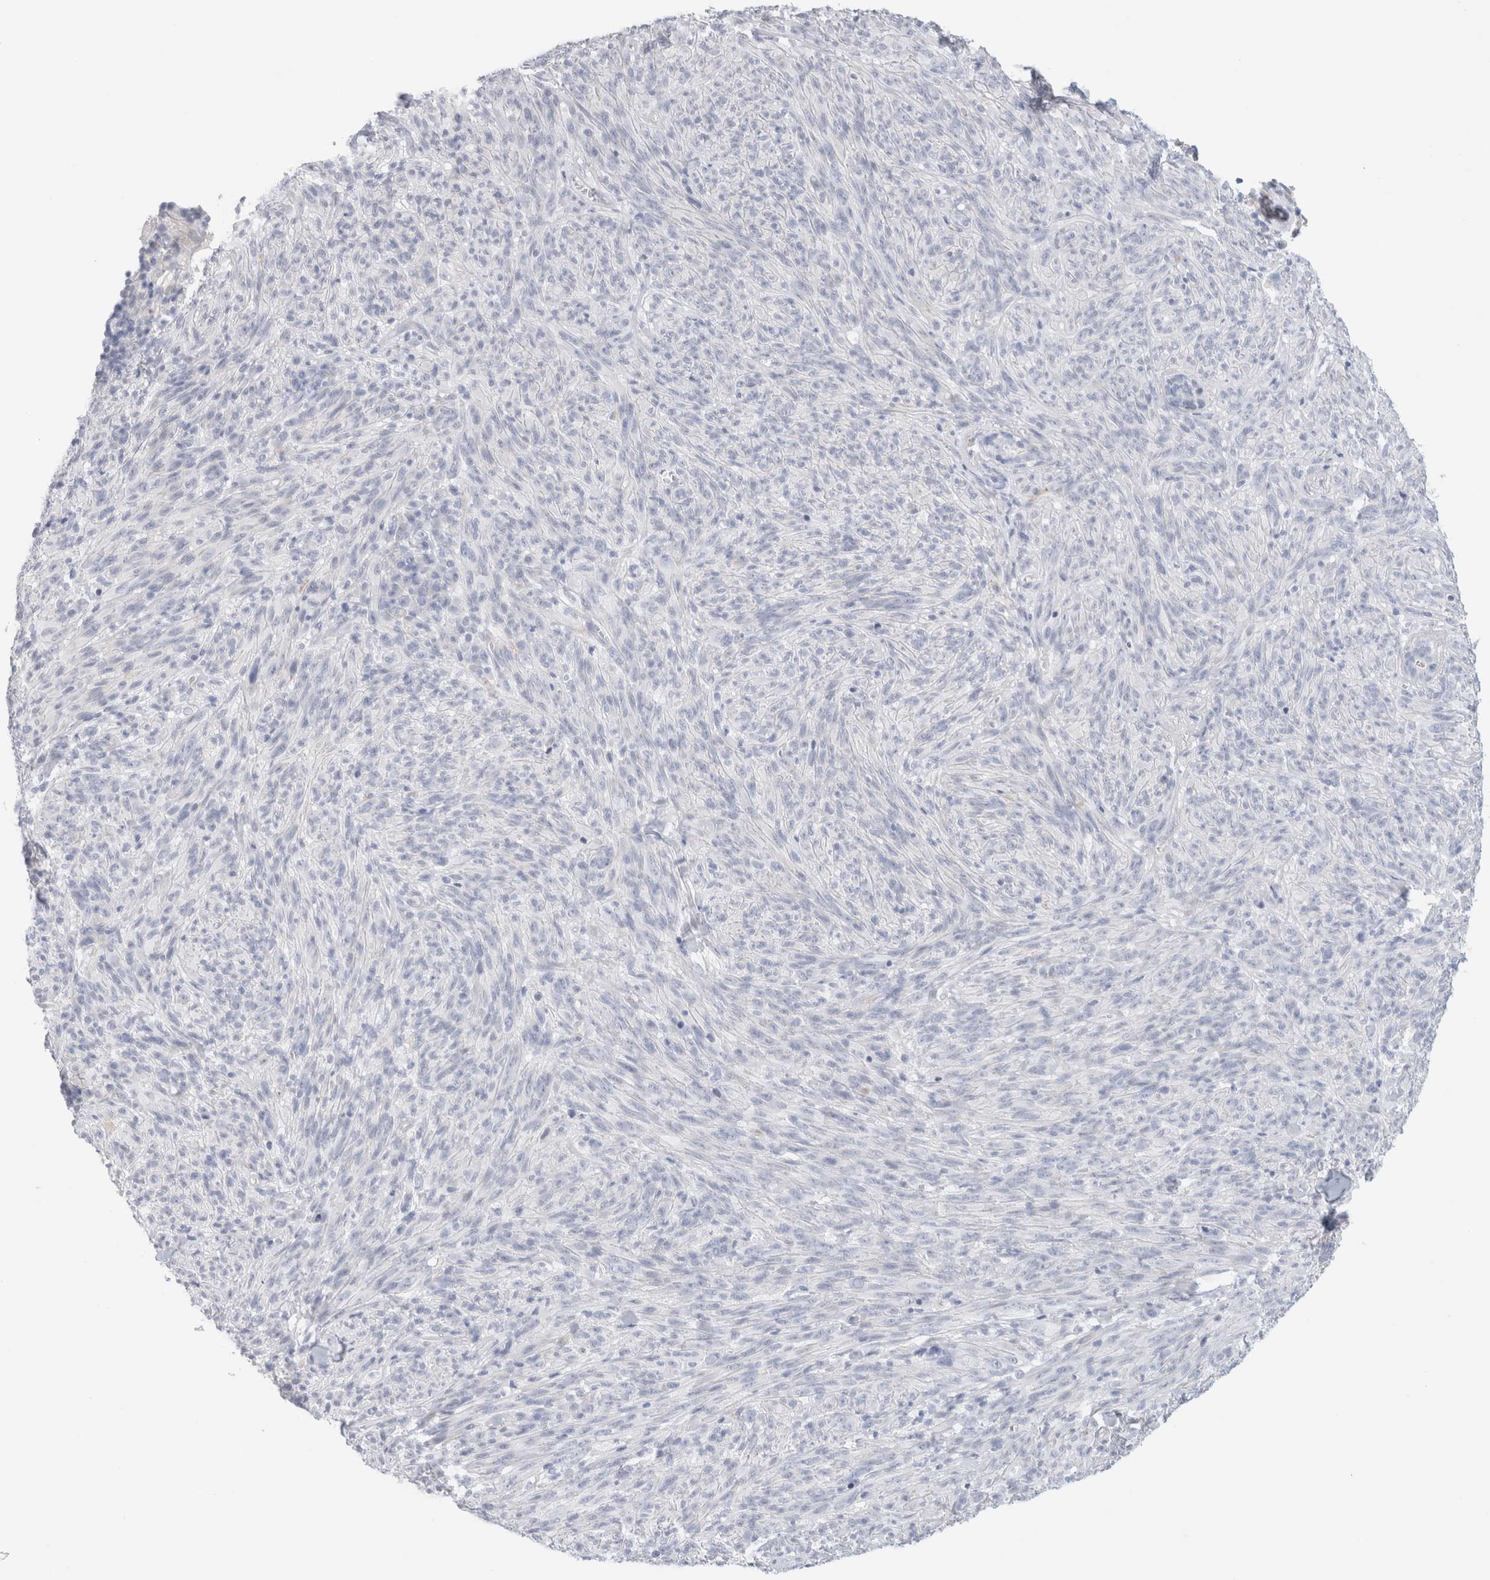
{"staining": {"intensity": "negative", "quantity": "none", "location": "none"}, "tissue": "melanoma", "cell_type": "Tumor cells", "image_type": "cancer", "snomed": [{"axis": "morphology", "description": "Malignant melanoma, NOS"}, {"axis": "topography", "description": "Skin of head"}], "caption": "Human malignant melanoma stained for a protein using IHC displays no positivity in tumor cells.", "gene": "RTN4", "patient": {"sex": "male", "age": 96}}